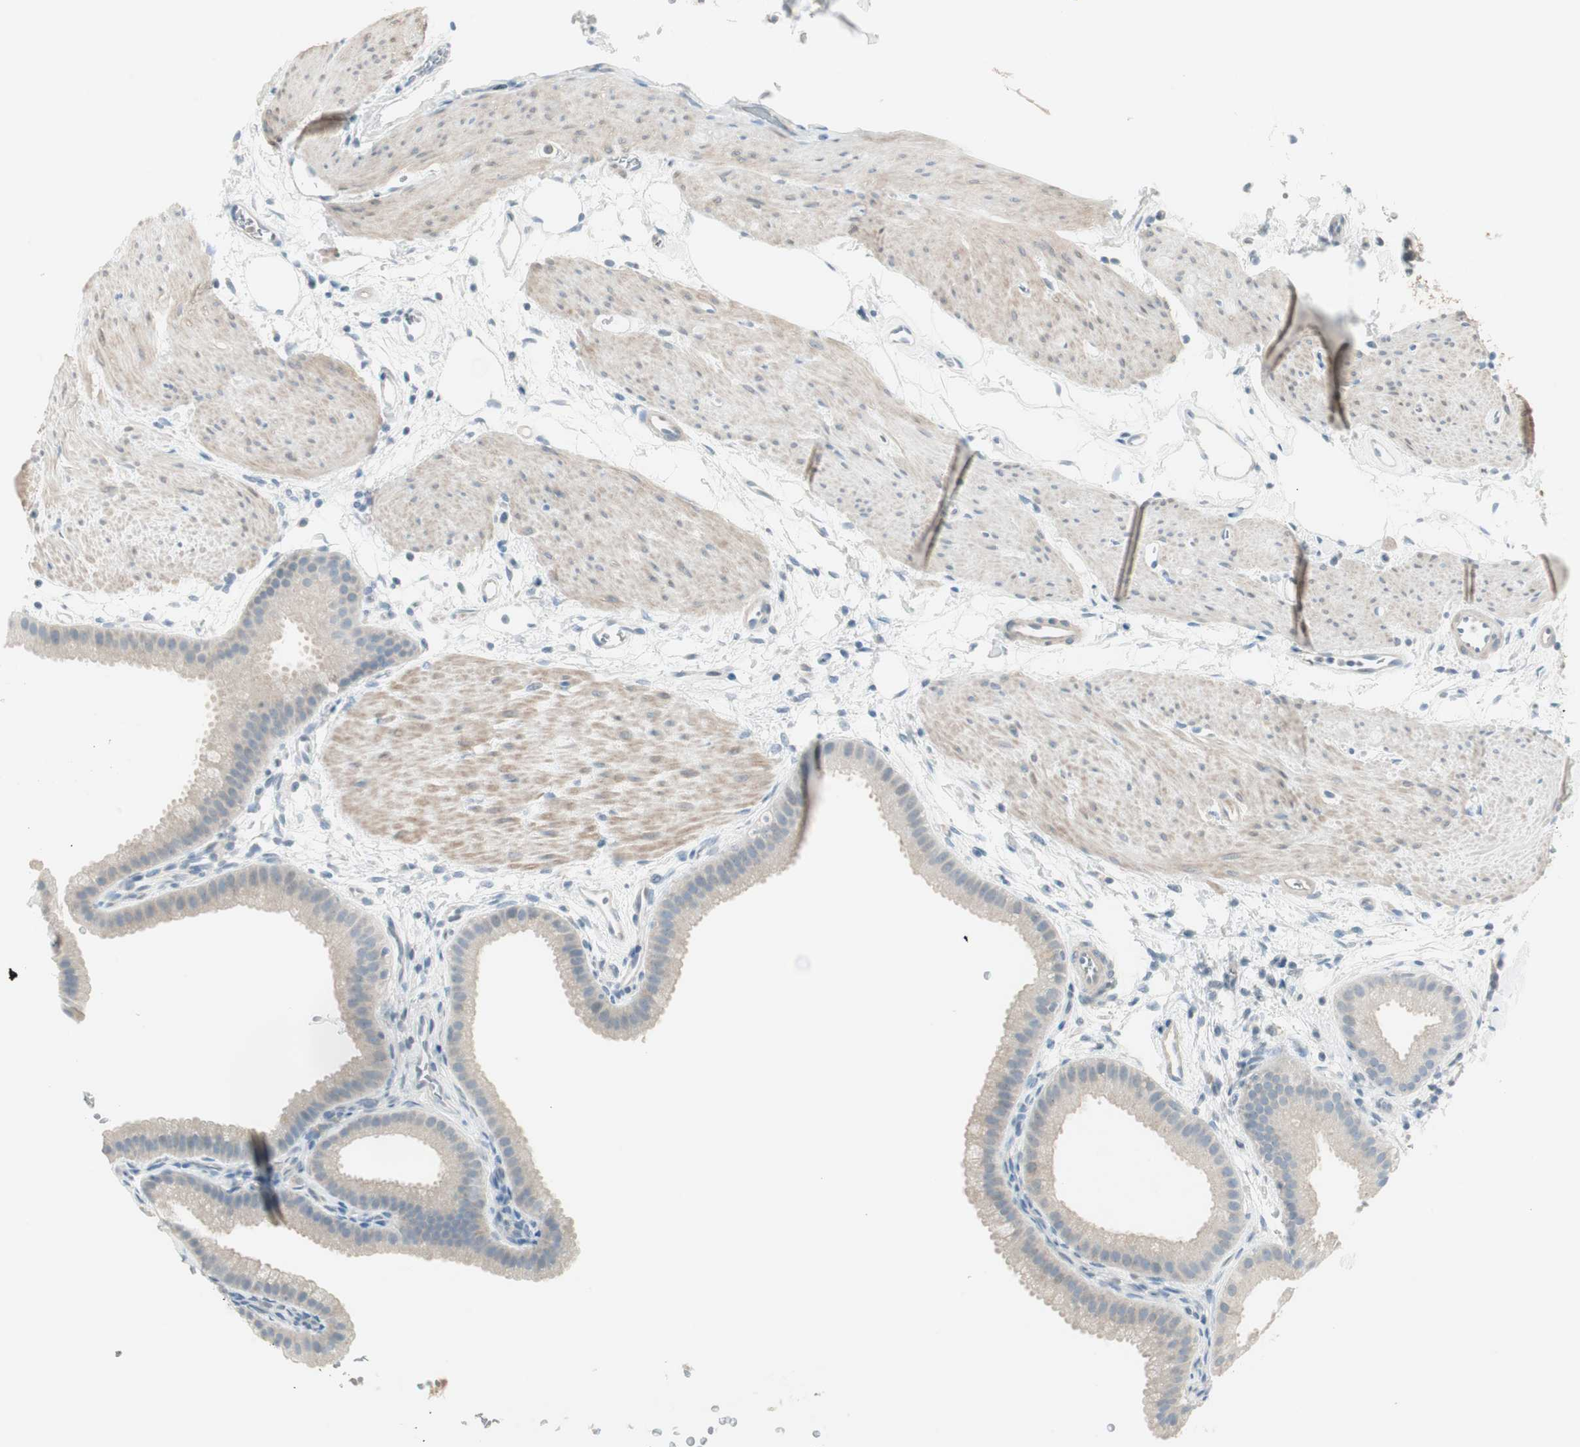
{"staining": {"intensity": "weak", "quantity": "25%-75%", "location": "cytoplasmic/membranous"}, "tissue": "gallbladder", "cell_type": "Glandular cells", "image_type": "normal", "snomed": [{"axis": "morphology", "description": "Normal tissue, NOS"}, {"axis": "topography", "description": "Gallbladder"}], "caption": "About 25%-75% of glandular cells in benign human gallbladder display weak cytoplasmic/membranous protein positivity as visualized by brown immunohistochemical staining.", "gene": "ITLN2", "patient": {"sex": "female", "age": 64}}